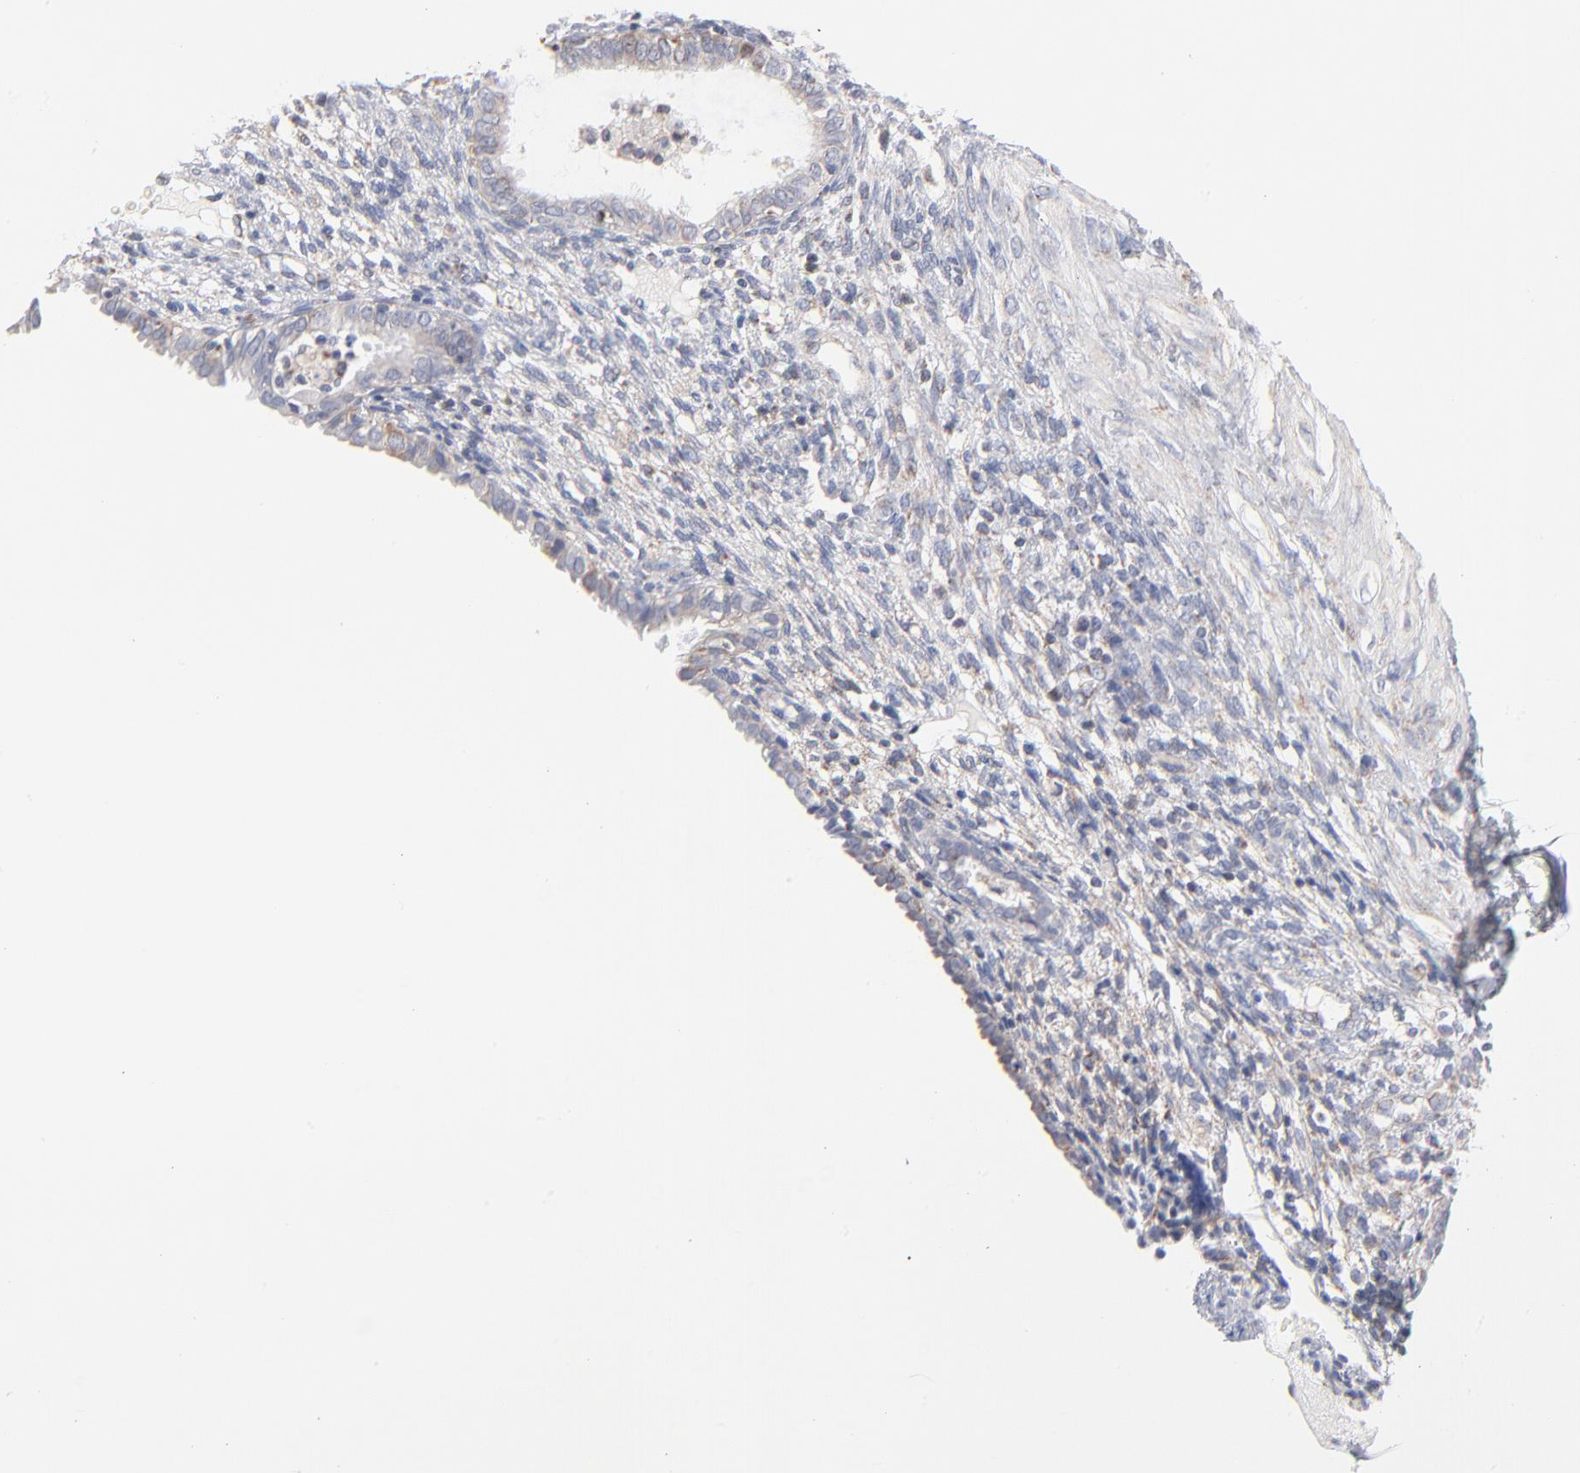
{"staining": {"intensity": "weak", "quantity": "25%-75%", "location": "cytoplasmic/membranous"}, "tissue": "endometrium", "cell_type": "Cells in endometrial stroma", "image_type": "normal", "snomed": [{"axis": "morphology", "description": "Normal tissue, NOS"}, {"axis": "topography", "description": "Endometrium"}], "caption": "About 25%-75% of cells in endometrial stroma in benign human endometrium demonstrate weak cytoplasmic/membranous protein staining as visualized by brown immunohistochemical staining.", "gene": "MRPL58", "patient": {"sex": "female", "age": 72}}